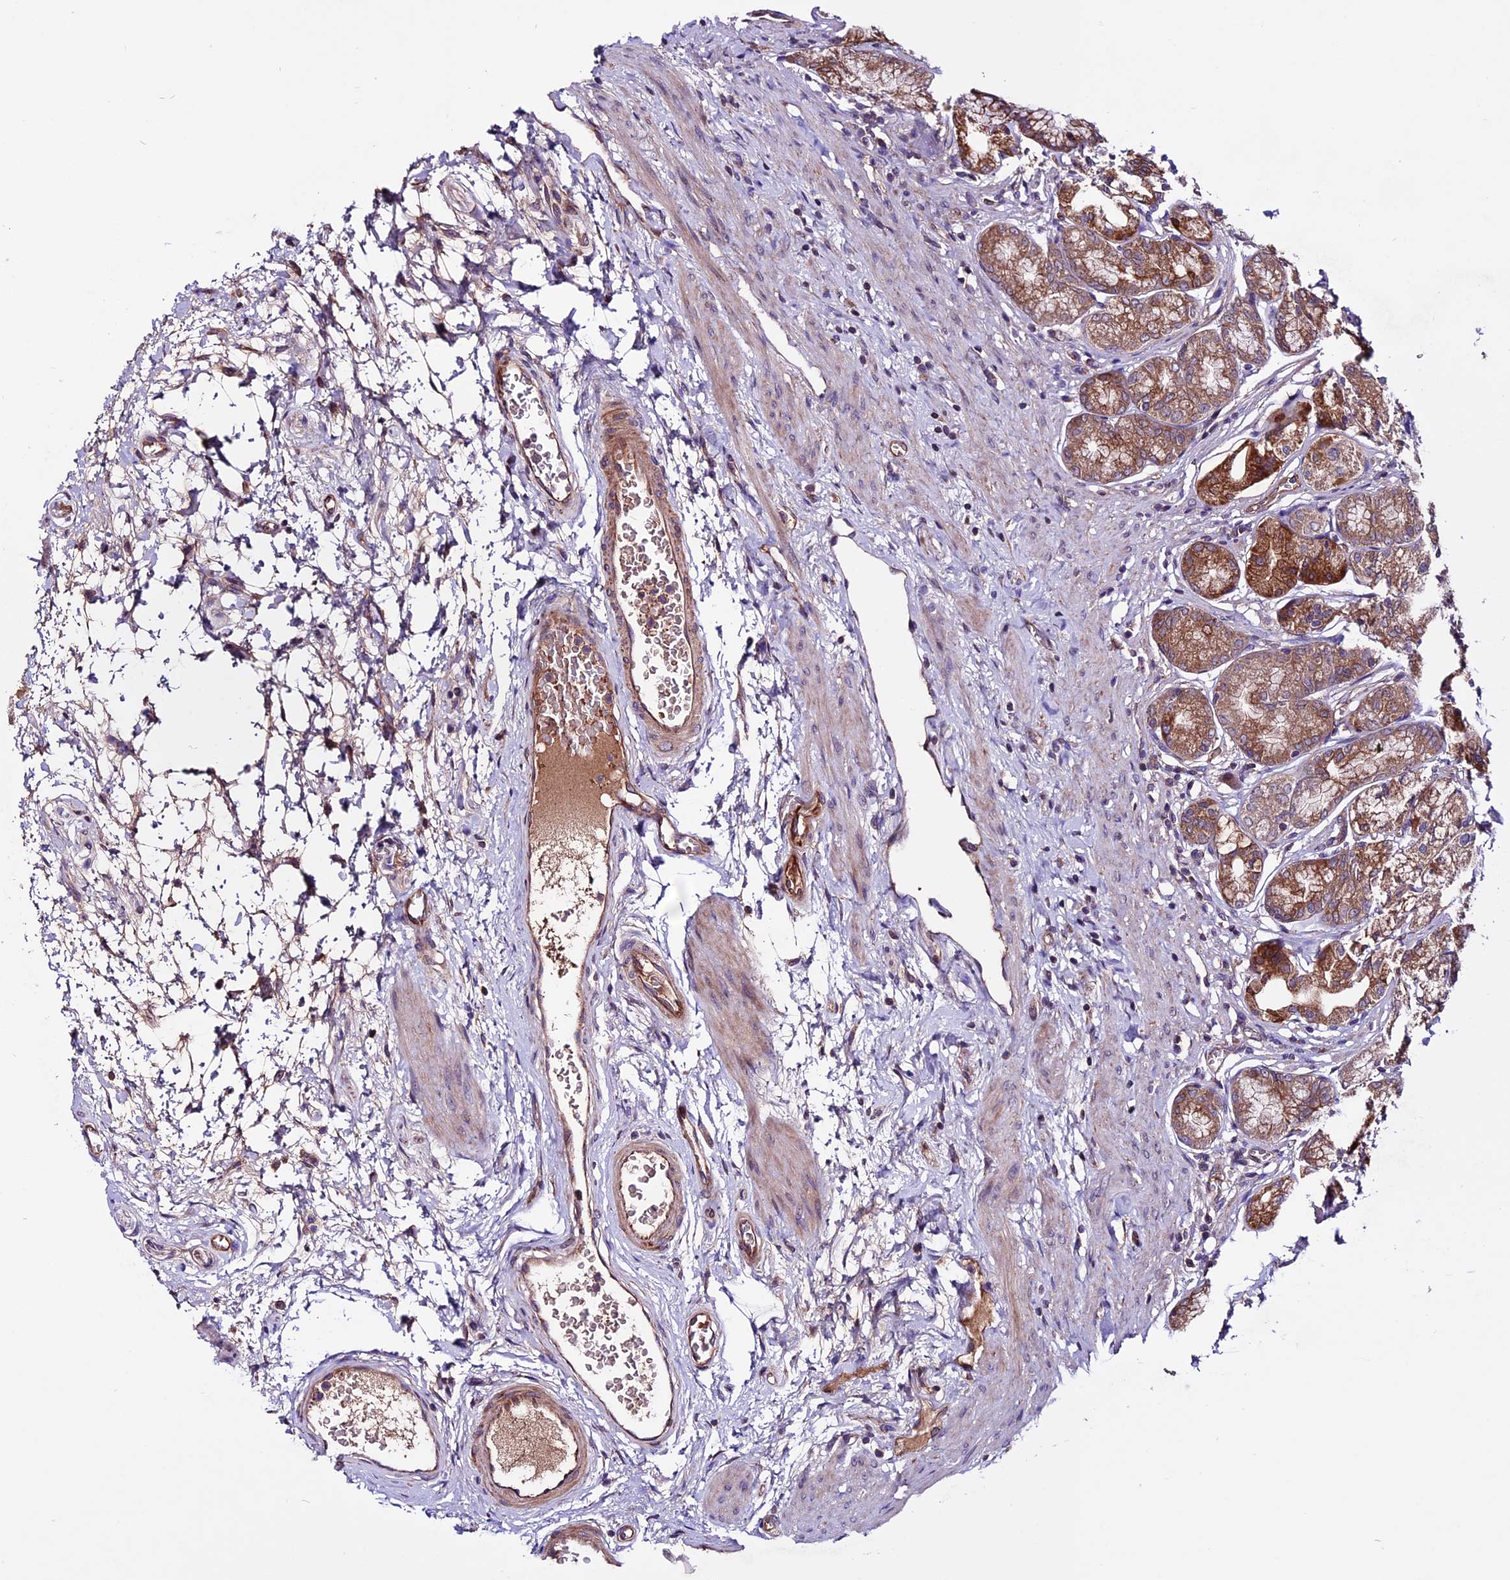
{"staining": {"intensity": "strong", "quantity": ">75%", "location": "cytoplasmic/membranous"}, "tissue": "stomach", "cell_type": "Glandular cells", "image_type": "normal", "snomed": [{"axis": "morphology", "description": "Normal tissue, NOS"}, {"axis": "morphology", "description": "Adenocarcinoma, NOS"}, {"axis": "morphology", "description": "Adenocarcinoma, High grade"}, {"axis": "topography", "description": "Stomach, upper"}, {"axis": "topography", "description": "Stomach"}], "caption": "Immunohistochemistry (IHC) photomicrograph of unremarkable stomach stained for a protein (brown), which displays high levels of strong cytoplasmic/membranous expression in approximately >75% of glandular cells.", "gene": "RINL", "patient": {"sex": "female", "age": 65}}